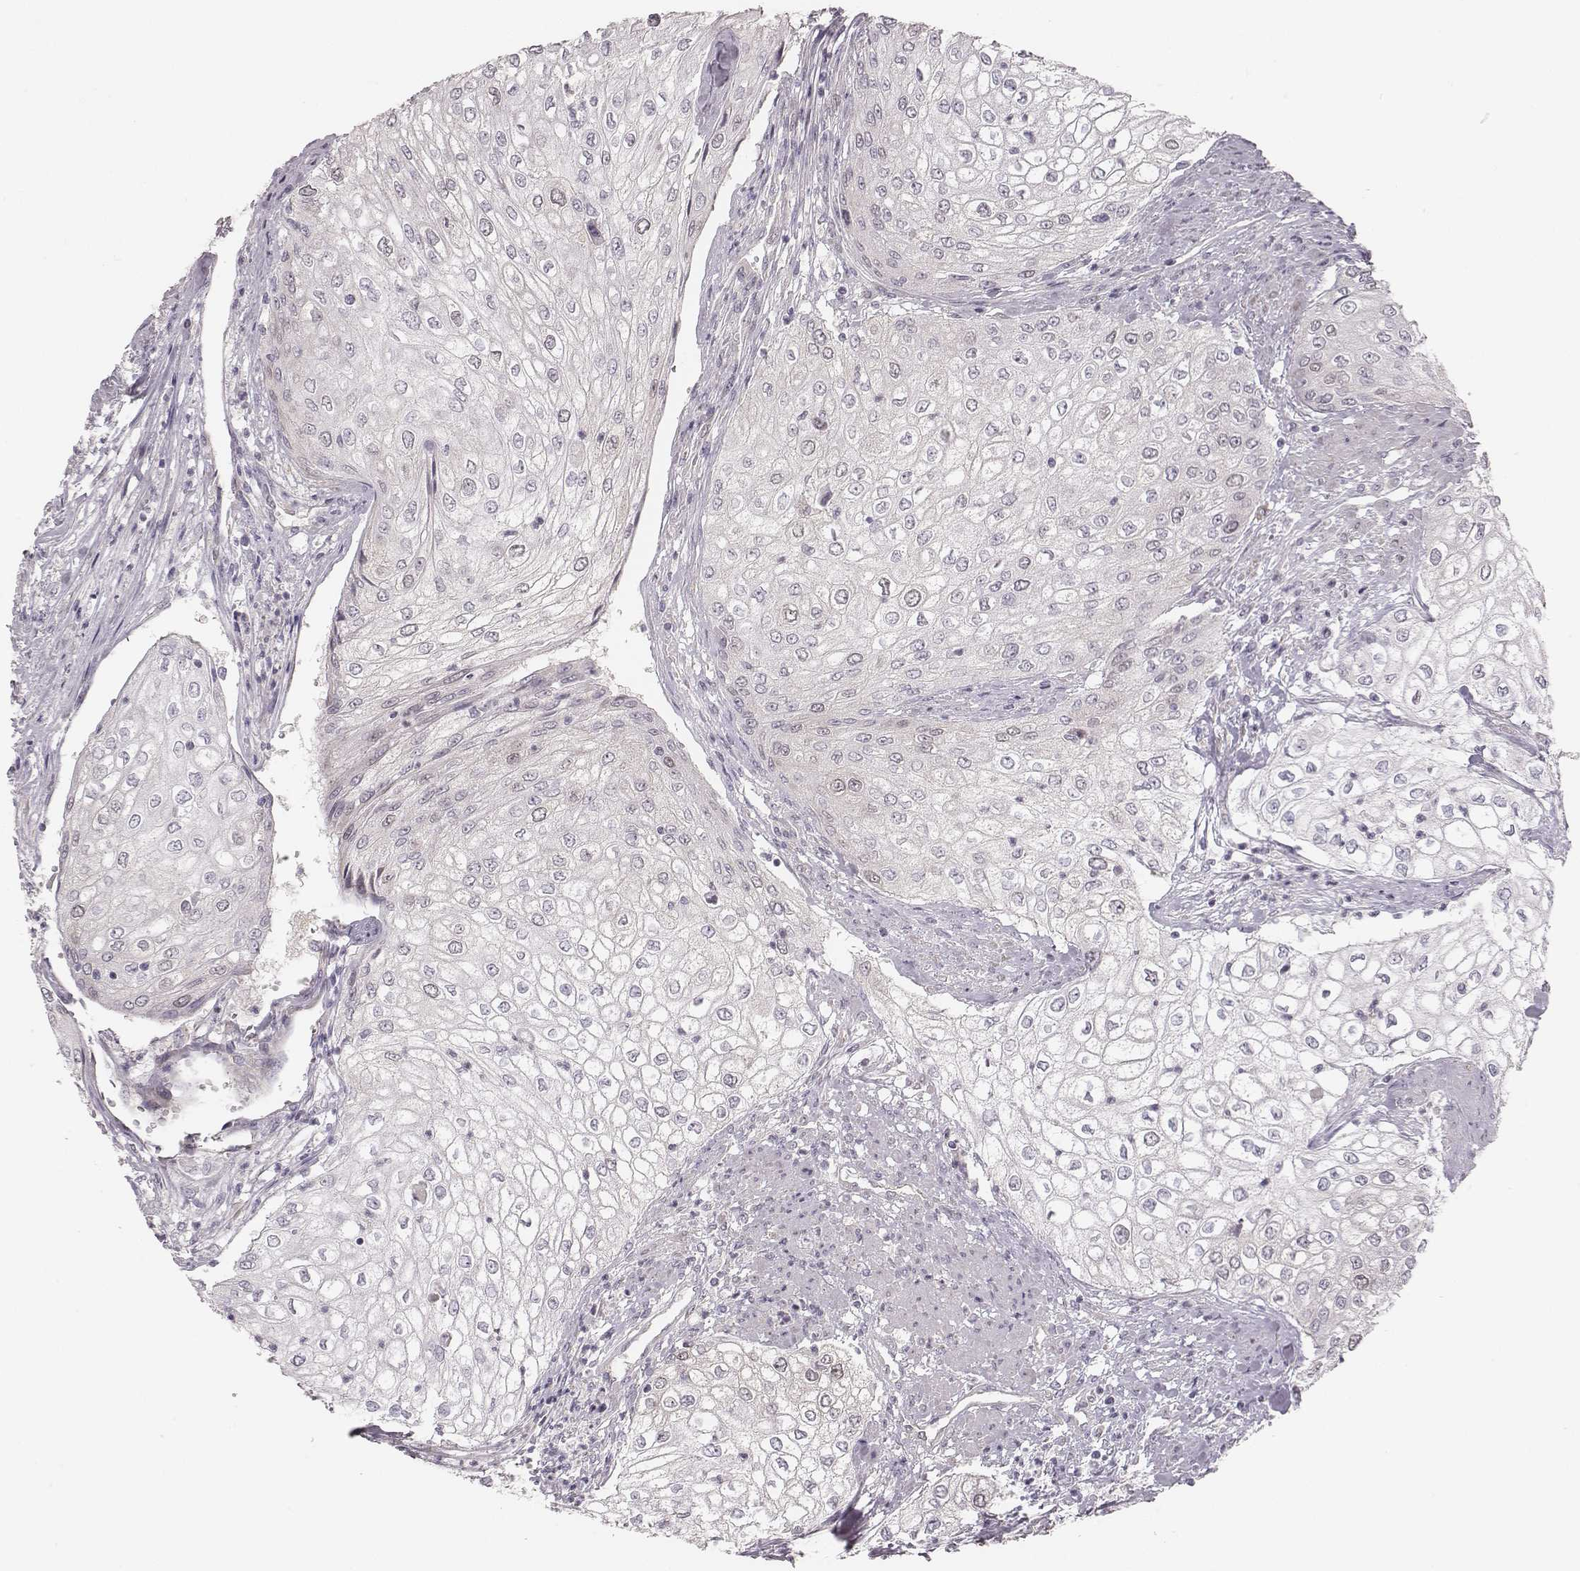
{"staining": {"intensity": "negative", "quantity": "none", "location": "none"}, "tissue": "urothelial cancer", "cell_type": "Tumor cells", "image_type": "cancer", "snomed": [{"axis": "morphology", "description": "Urothelial carcinoma, High grade"}, {"axis": "topography", "description": "Urinary bladder"}], "caption": "A high-resolution histopathology image shows immunohistochemistry (IHC) staining of urothelial cancer, which shows no significant staining in tumor cells.", "gene": "PBK", "patient": {"sex": "male", "age": 62}}